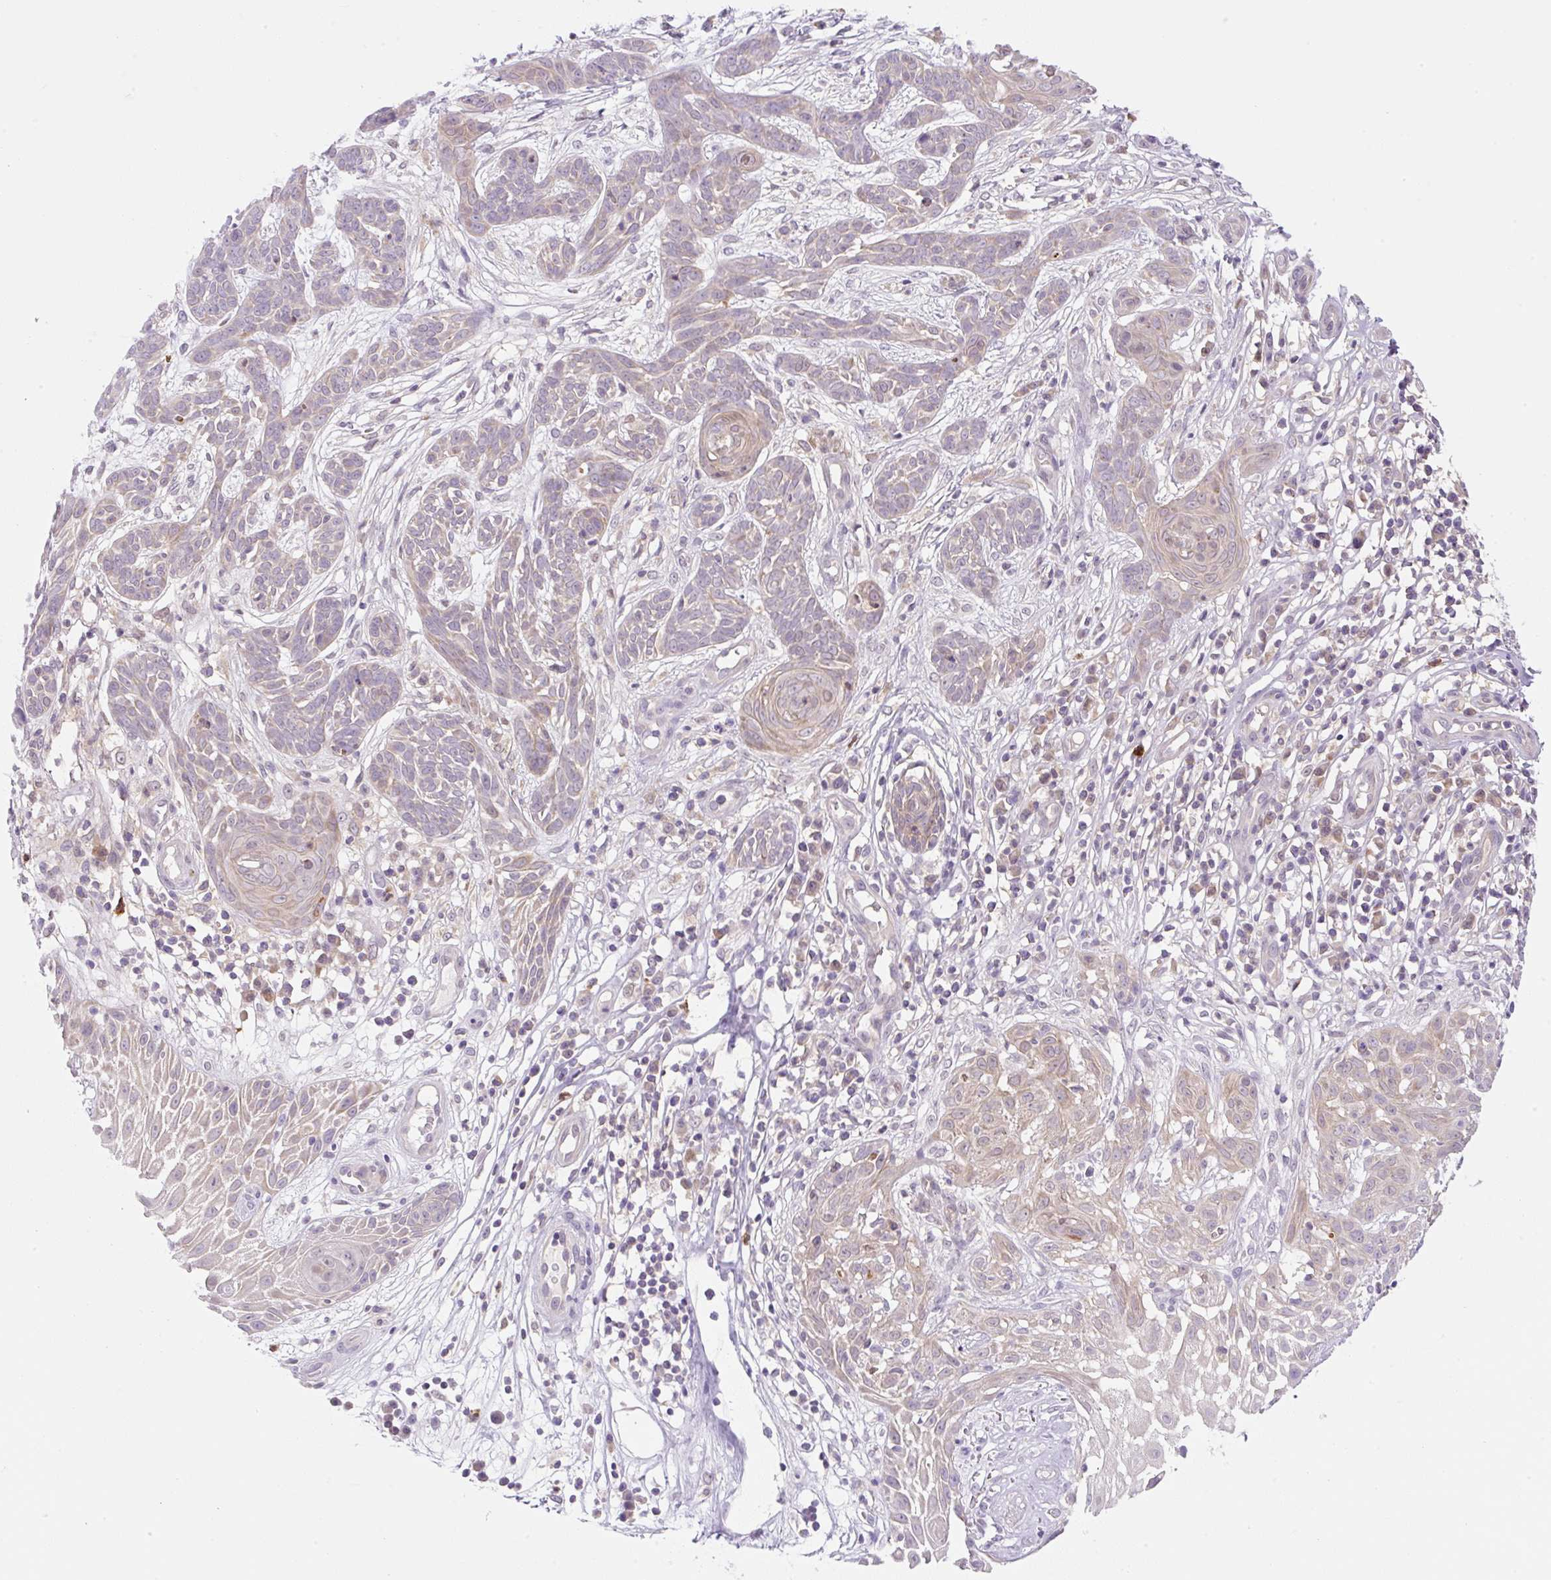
{"staining": {"intensity": "weak", "quantity": "<25%", "location": "cytoplasmic/membranous"}, "tissue": "skin cancer", "cell_type": "Tumor cells", "image_type": "cancer", "snomed": [{"axis": "morphology", "description": "Basal cell carcinoma"}, {"axis": "topography", "description": "Skin"}, {"axis": "topography", "description": "Skin, foot"}], "caption": "Protein analysis of skin basal cell carcinoma exhibits no significant staining in tumor cells.", "gene": "OMA1", "patient": {"sex": "female", "age": 86}}